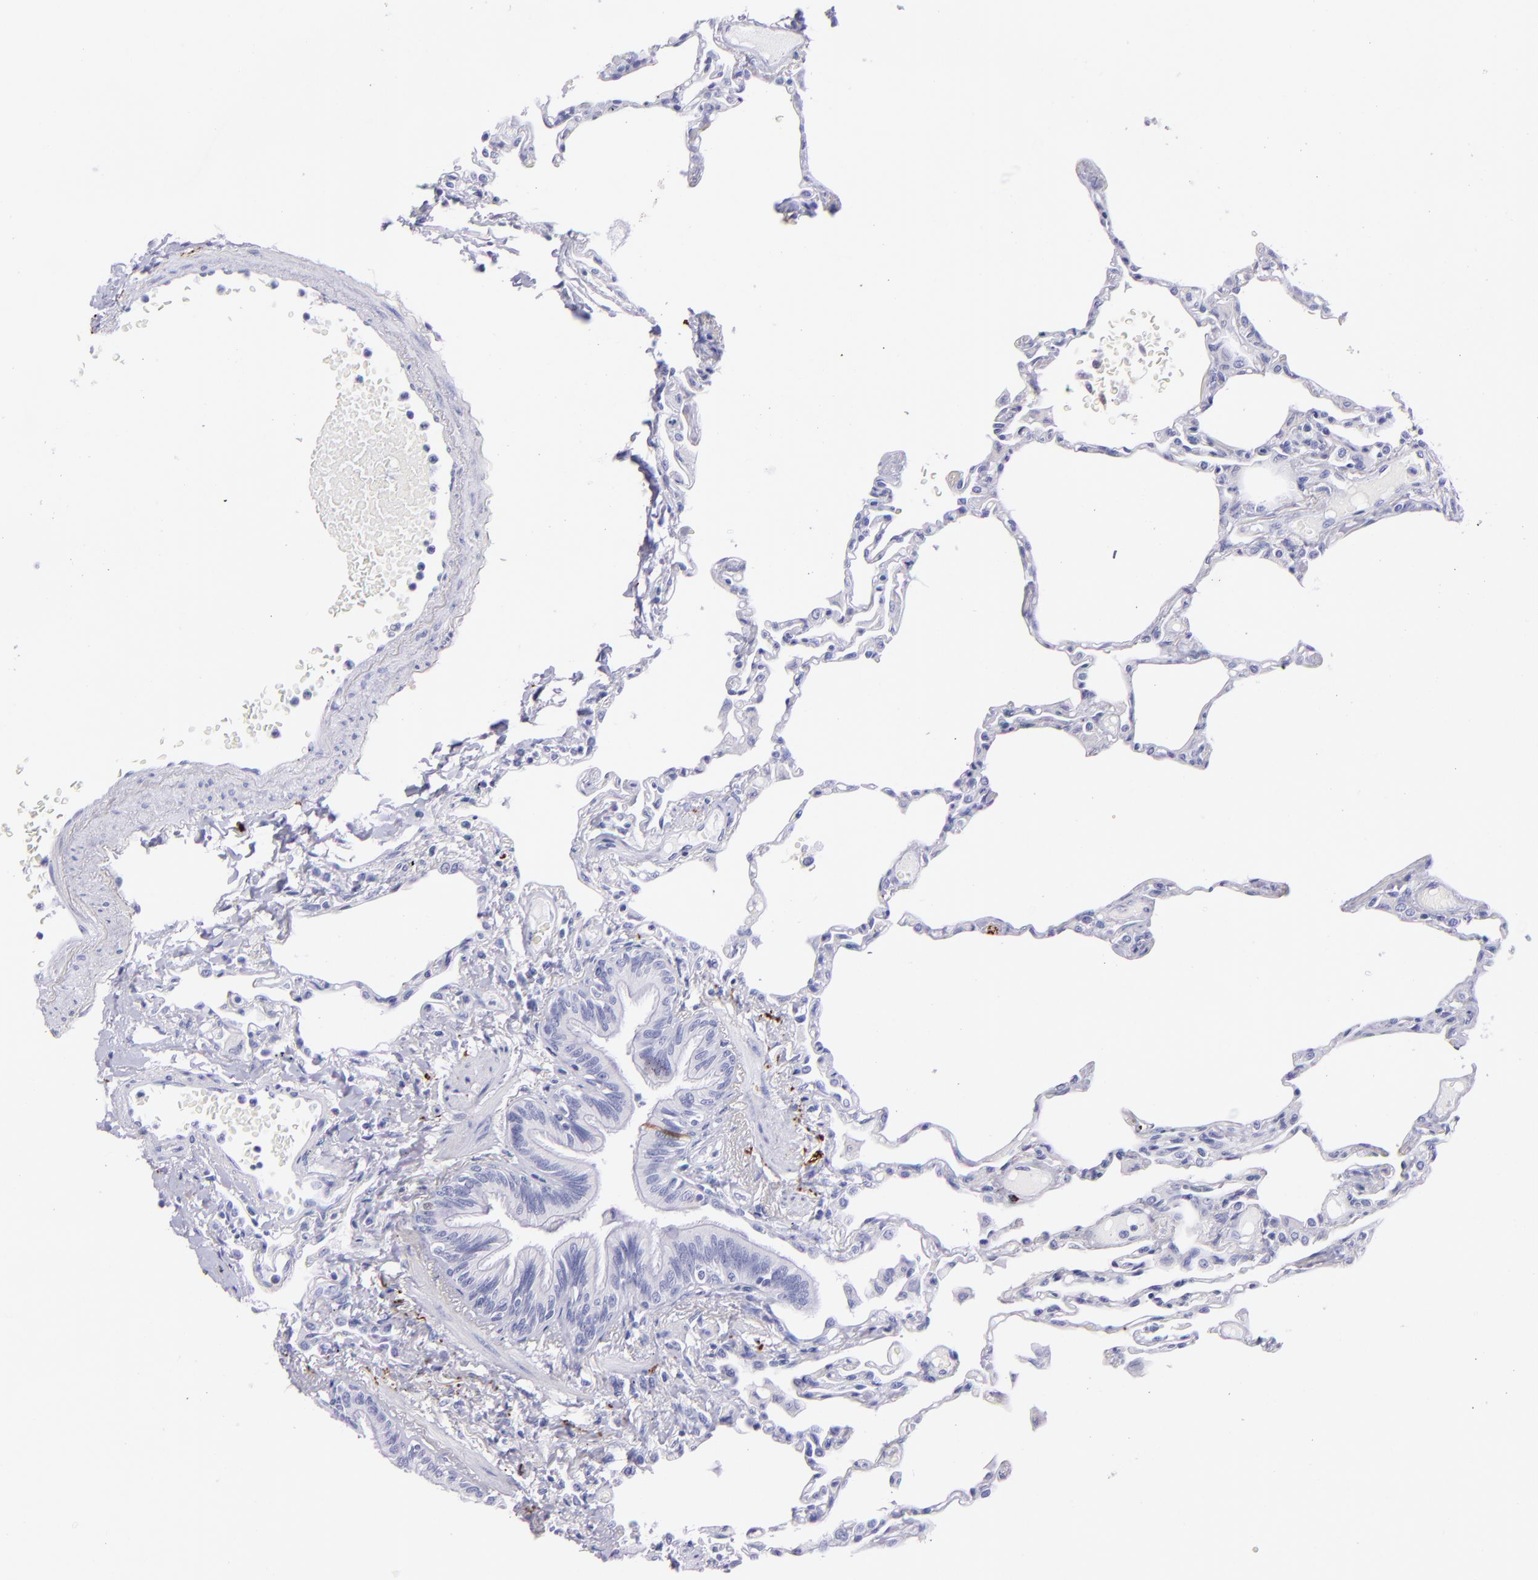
{"staining": {"intensity": "negative", "quantity": "none", "location": "none"}, "tissue": "lung", "cell_type": "Alveolar cells", "image_type": "normal", "snomed": [{"axis": "morphology", "description": "Normal tissue, NOS"}, {"axis": "topography", "description": "Lung"}], "caption": "High magnification brightfield microscopy of benign lung stained with DAB (brown) and counterstained with hematoxylin (blue): alveolar cells show no significant staining. The staining is performed using DAB (3,3'-diaminobenzidine) brown chromogen with nuclei counter-stained in using hematoxylin.", "gene": "UCHL1", "patient": {"sex": "female", "age": 49}}